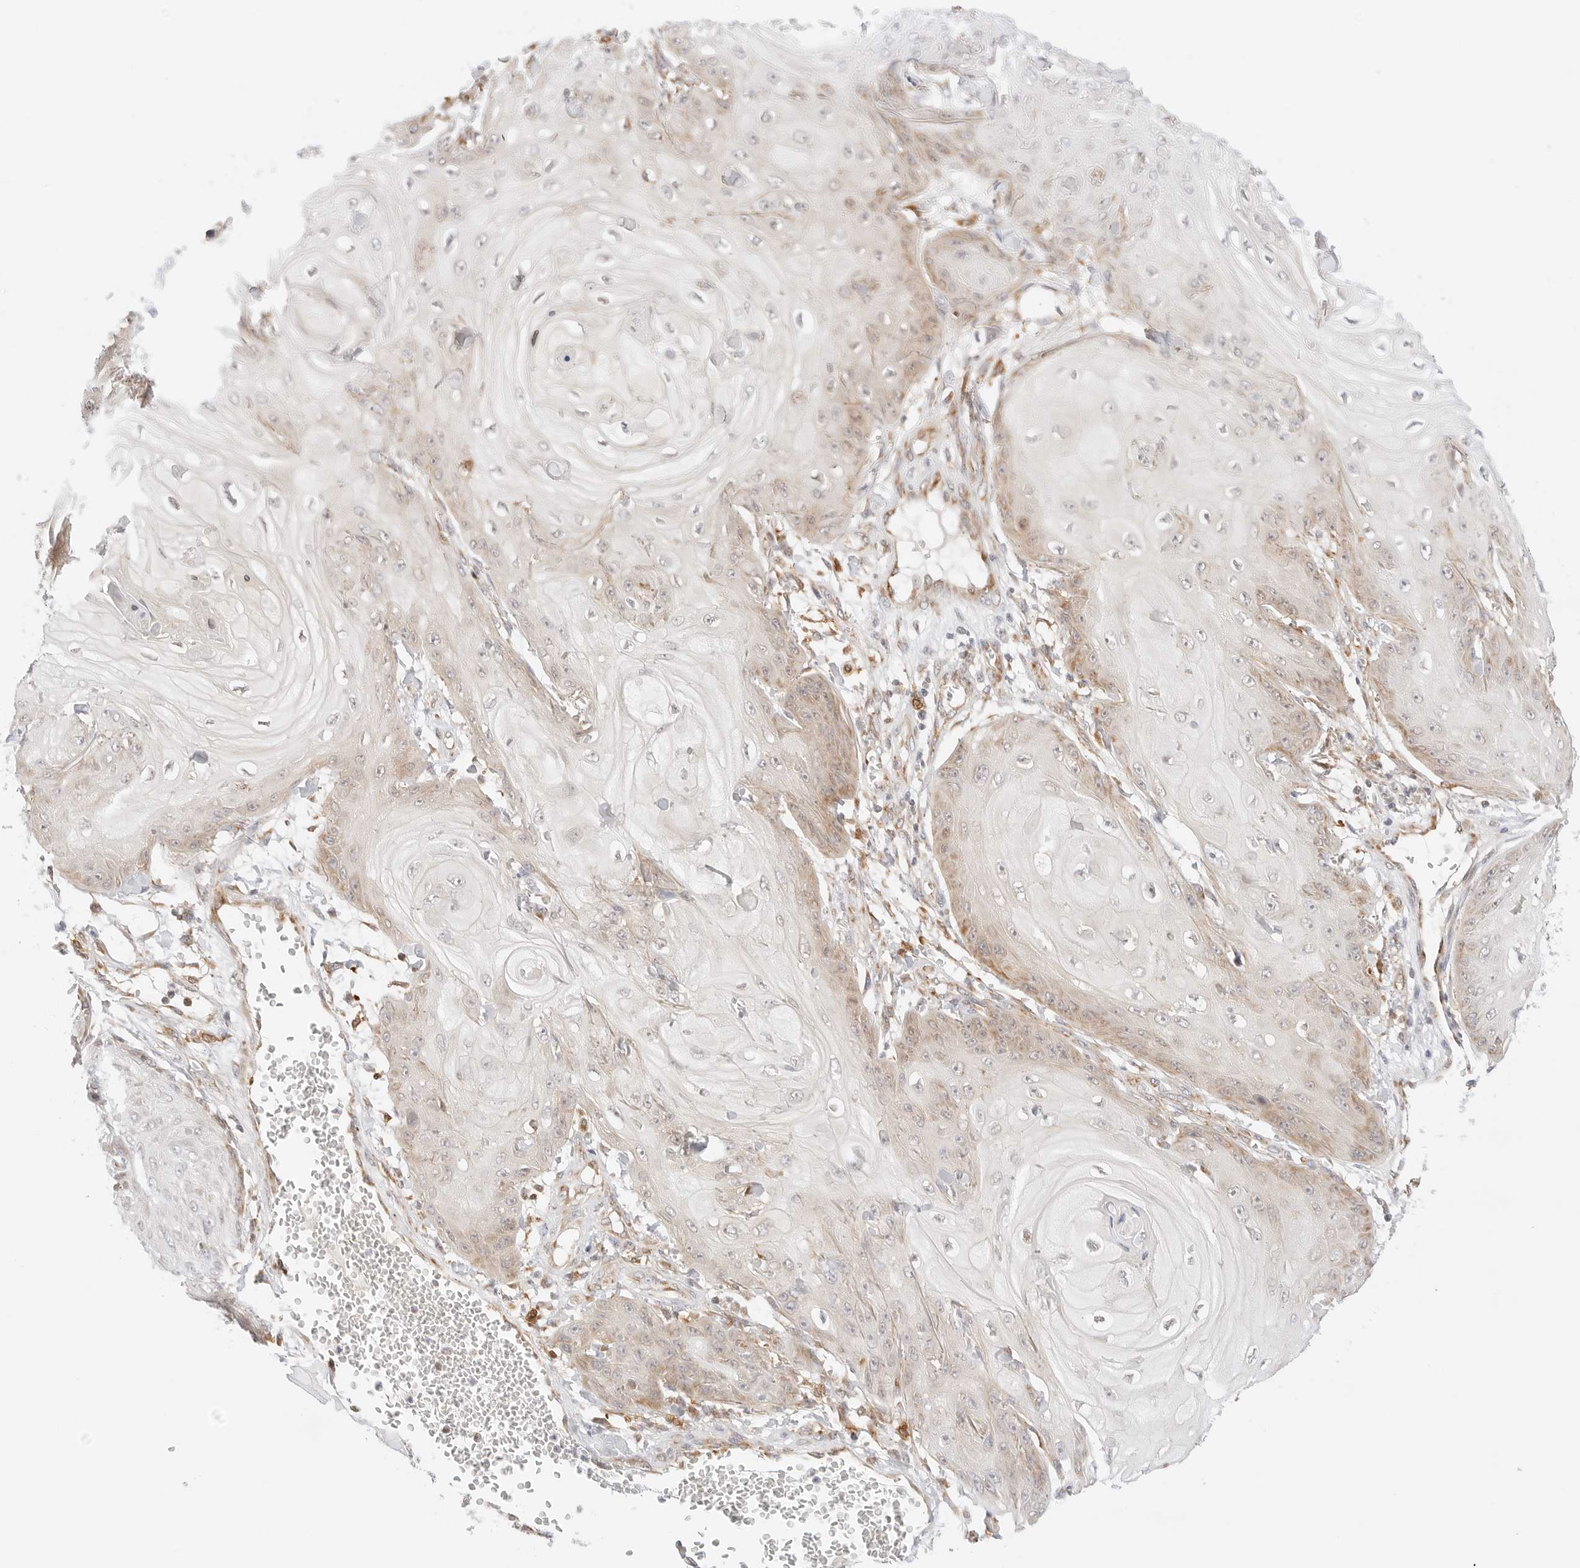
{"staining": {"intensity": "moderate", "quantity": "<25%", "location": "cytoplasmic/membranous"}, "tissue": "skin cancer", "cell_type": "Tumor cells", "image_type": "cancer", "snomed": [{"axis": "morphology", "description": "Squamous cell carcinoma, NOS"}, {"axis": "topography", "description": "Skin"}], "caption": "Immunohistochemical staining of skin squamous cell carcinoma demonstrates low levels of moderate cytoplasmic/membranous expression in approximately <25% of tumor cells. Nuclei are stained in blue.", "gene": "ERO1B", "patient": {"sex": "male", "age": 74}}